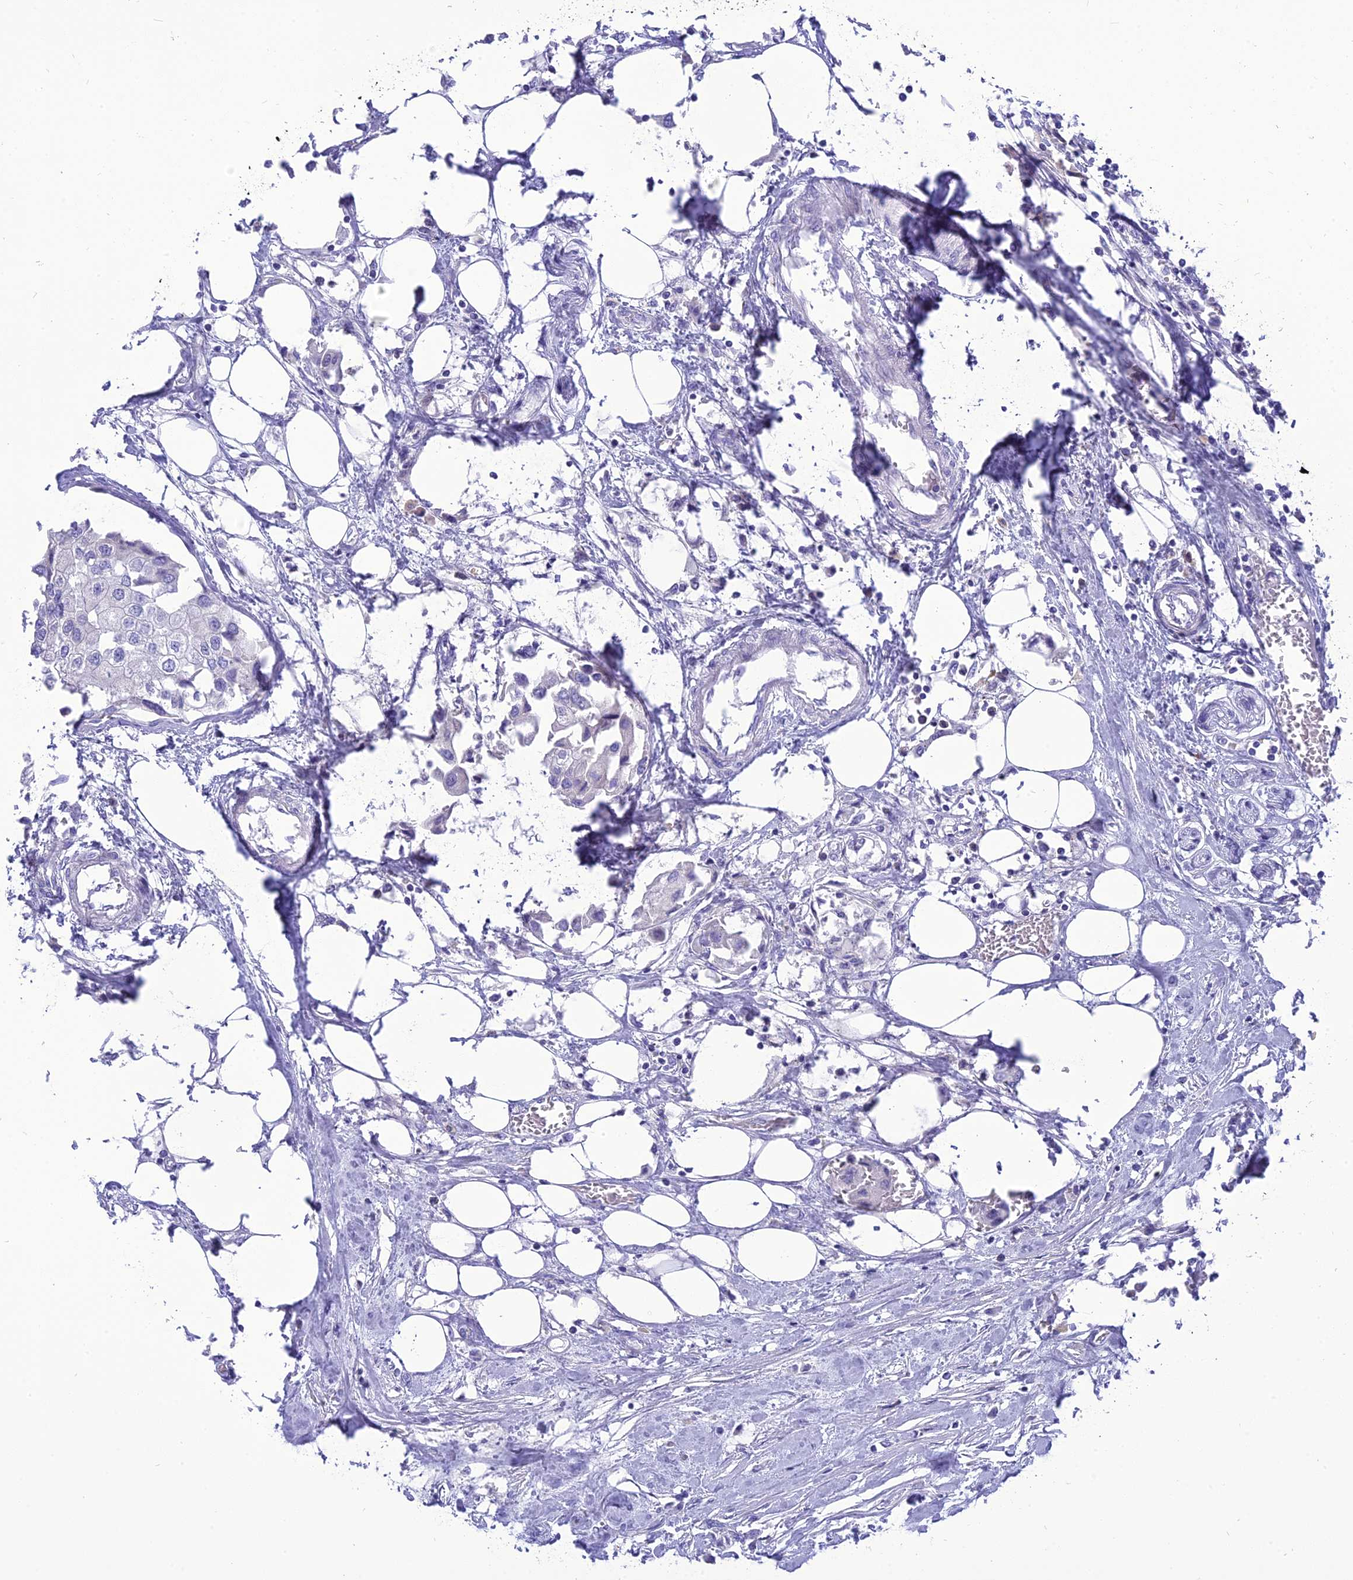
{"staining": {"intensity": "negative", "quantity": "none", "location": "none"}, "tissue": "urothelial cancer", "cell_type": "Tumor cells", "image_type": "cancer", "snomed": [{"axis": "morphology", "description": "Urothelial carcinoma, High grade"}, {"axis": "topography", "description": "Urinary bladder"}], "caption": "A photomicrograph of high-grade urothelial carcinoma stained for a protein shows no brown staining in tumor cells. (Immunohistochemistry (ihc), brightfield microscopy, high magnification).", "gene": "MBD3L1", "patient": {"sex": "male", "age": 64}}